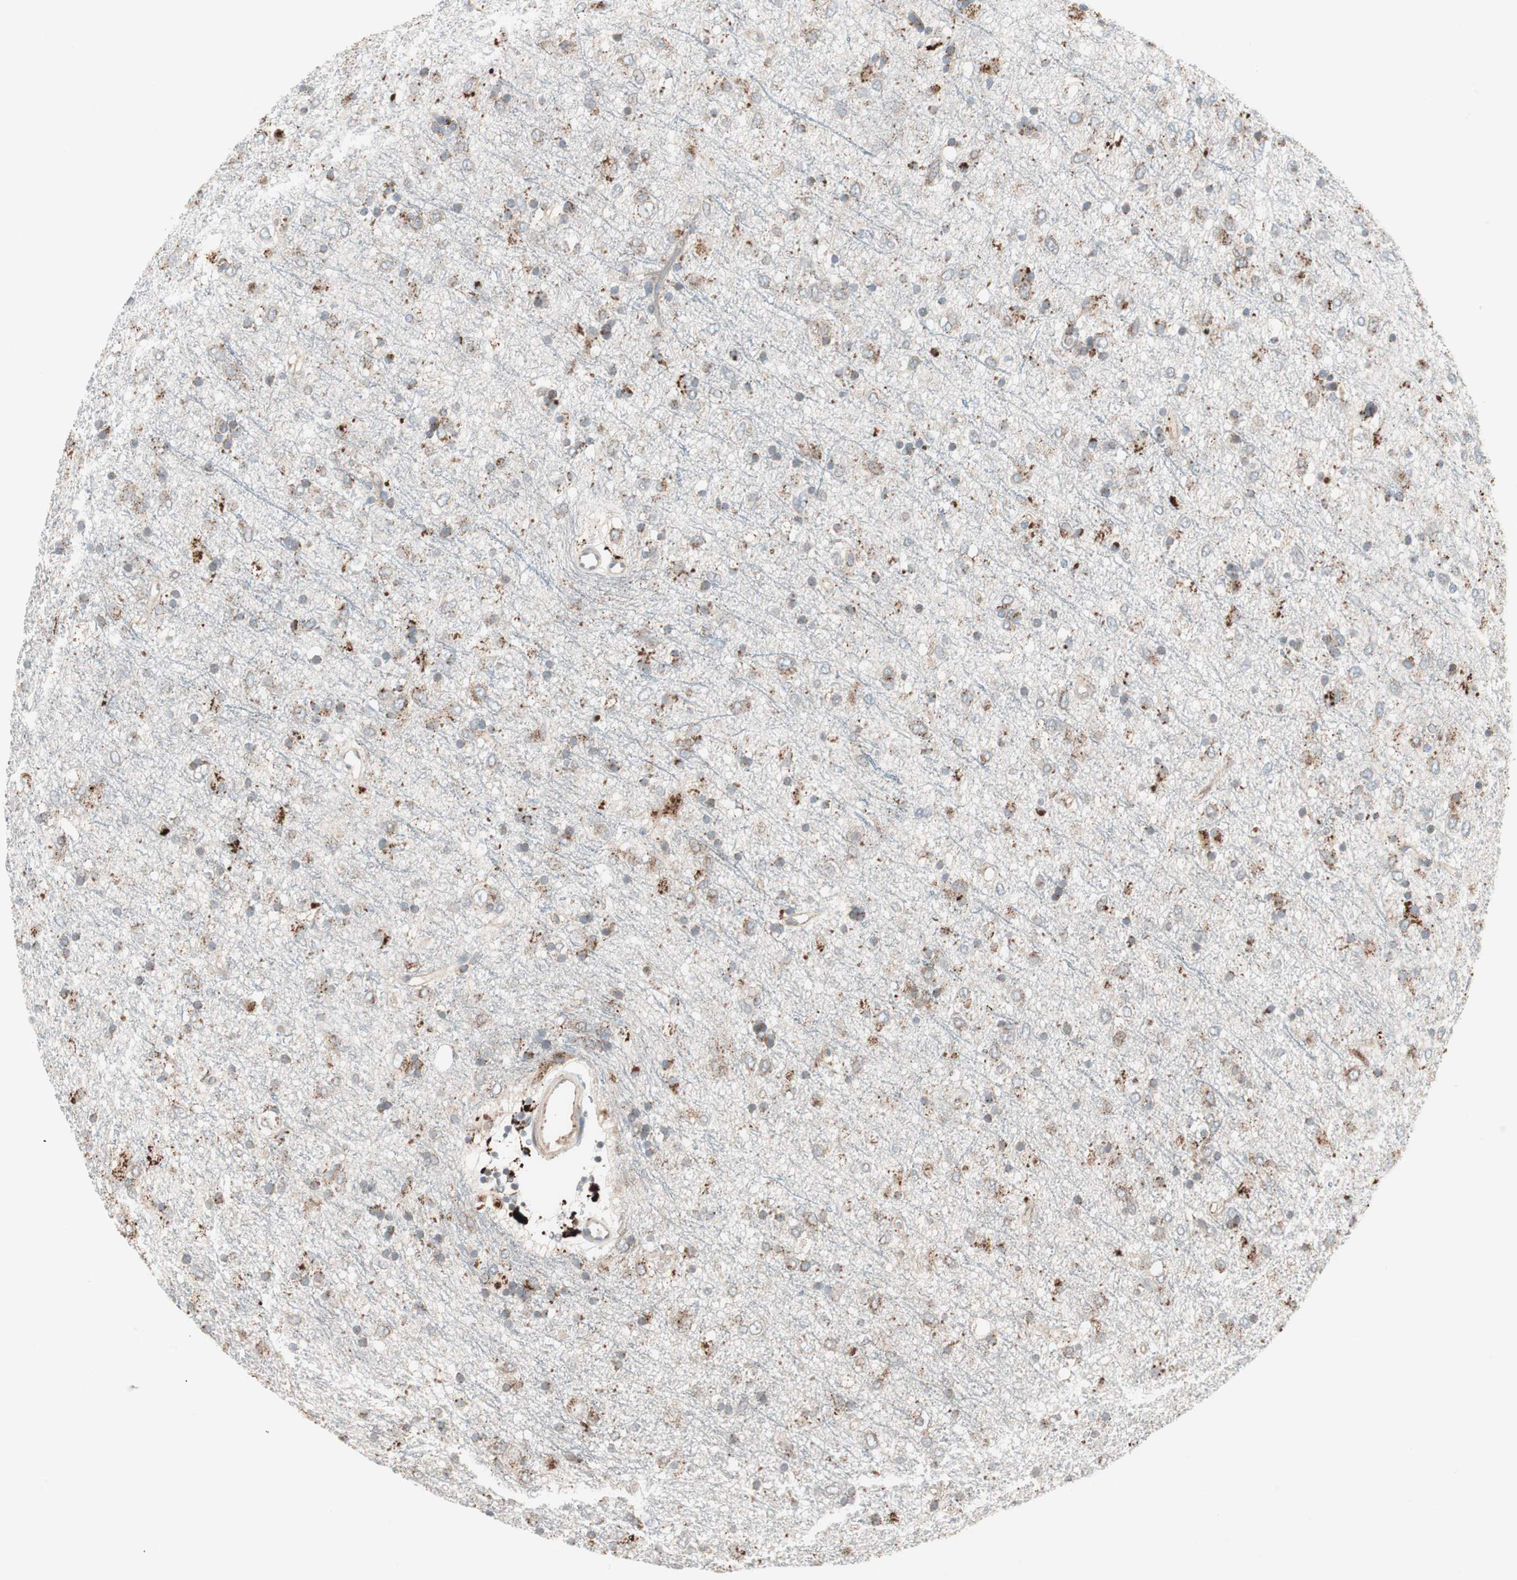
{"staining": {"intensity": "weak", "quantity": "25%-75%", "location": "cytoplasmic/membranous"}, "tissue": "glioma", "cell_type": "Tumor cells", "image_type": "cancer", "snomed": [{"axis": "morphology", "description": "Glioma, malignant, Low grade"}, {"axis": "topography", "description": "Brain"}], "caption": "Immunohistochemical staining of human malignant low-grade glioma demonstrates low levels of weak cytoplasmic/membranous protein positivity in approximately 25%-75% of tumor cells.", "gene": "FGFR4", "patient": {"sex": "male", "age": 77}}